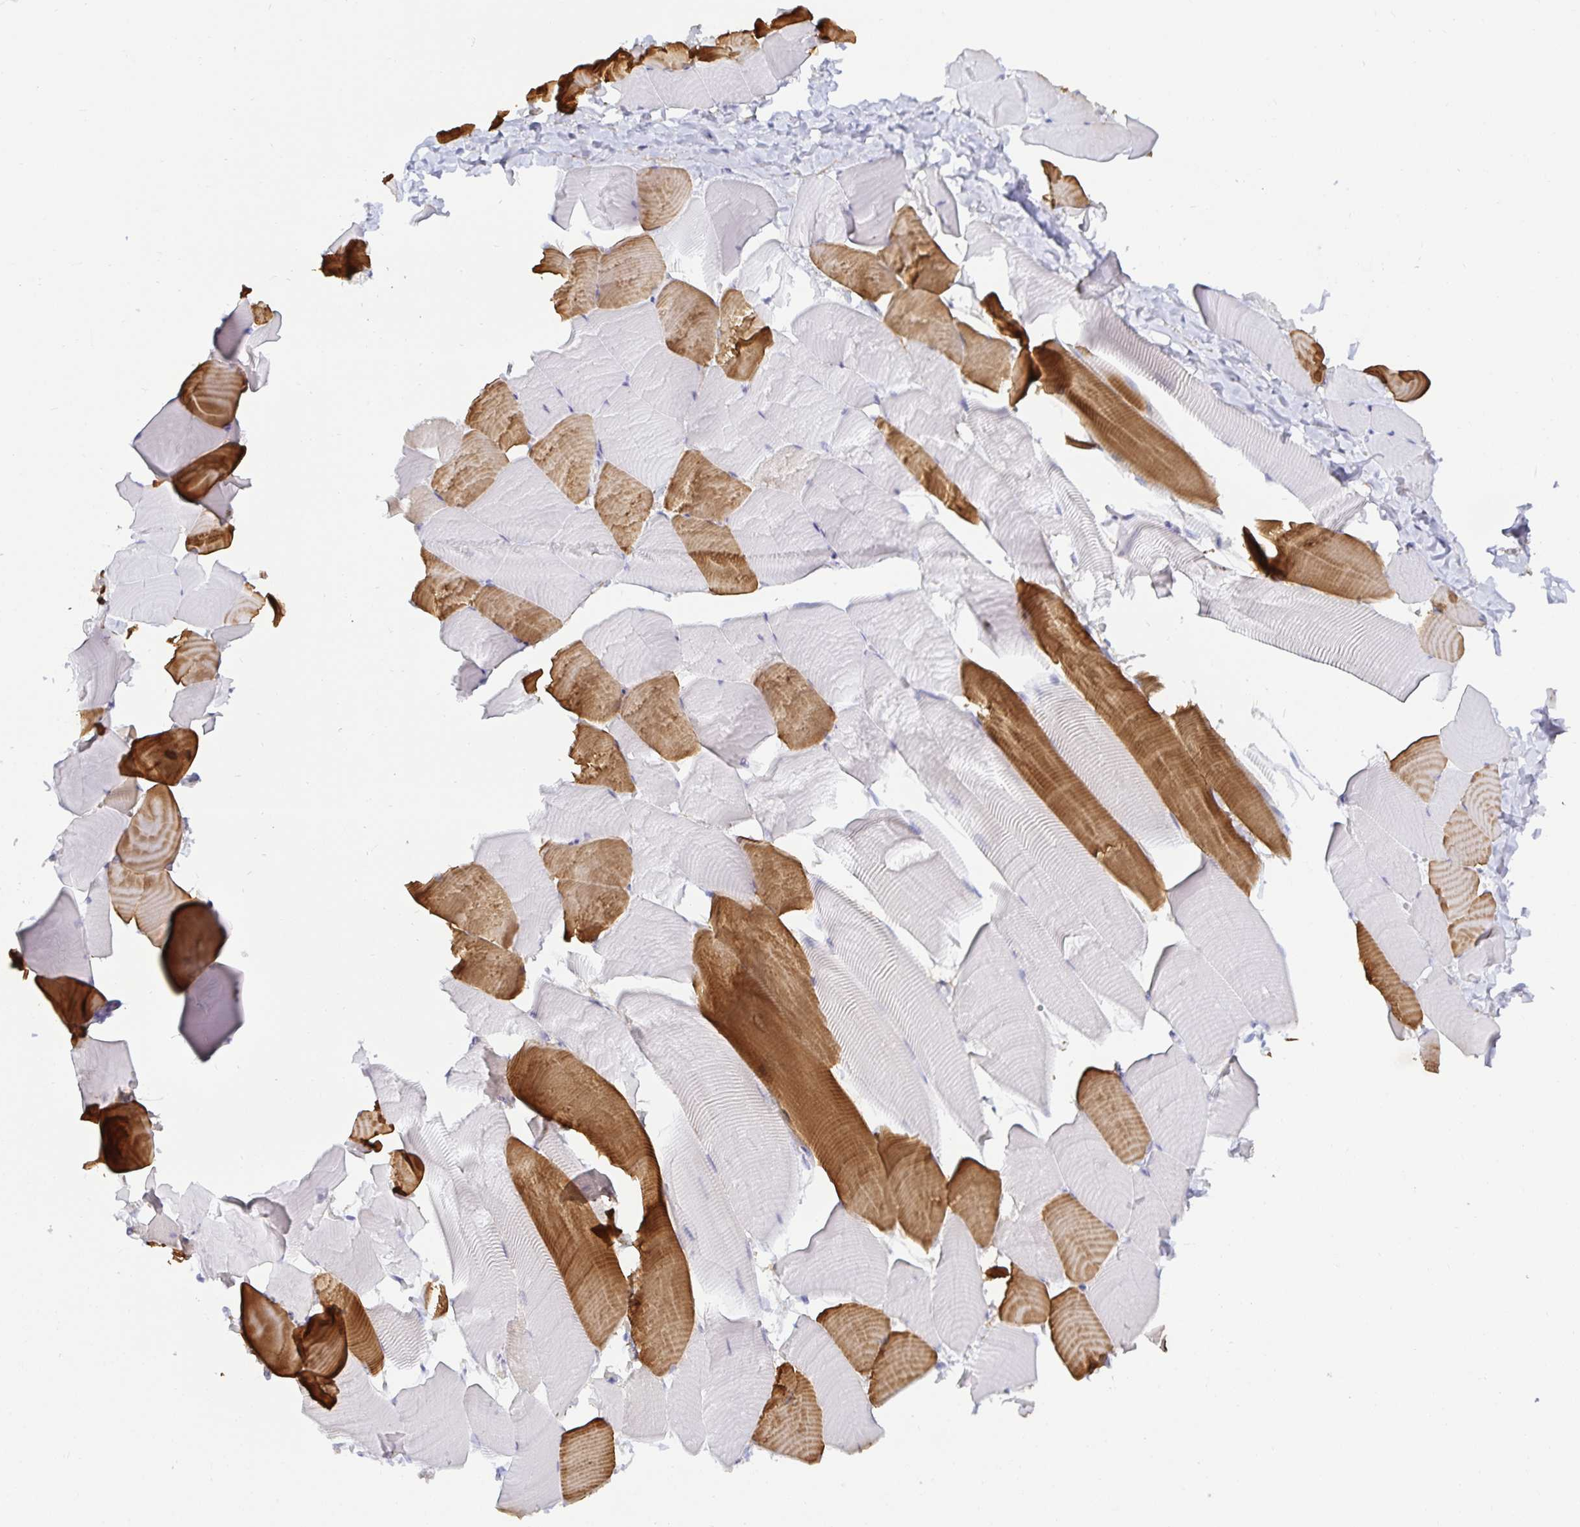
{"staining": {"intensity": "moderate", "quantity": "25%-75%", "location": "cytoplasmic/membranous"}, "tissue": "skeletal muscle", "cell_type": "Myocytes", "image_type": "normal", "snomed": [{"axis": "morphology", "description": "Normal tissue, NOS"}, {"axis": "topography", "description": "Skeletal muscle"}], "caption": "Human skeletal muscle stained for a protein (brown) exhibits moderate cytoplasmic/membranous positive positivity in approximately 25%-75% of myocytes.", "gene": "MON2", "patient": {"sex": "male", "age": 25}}